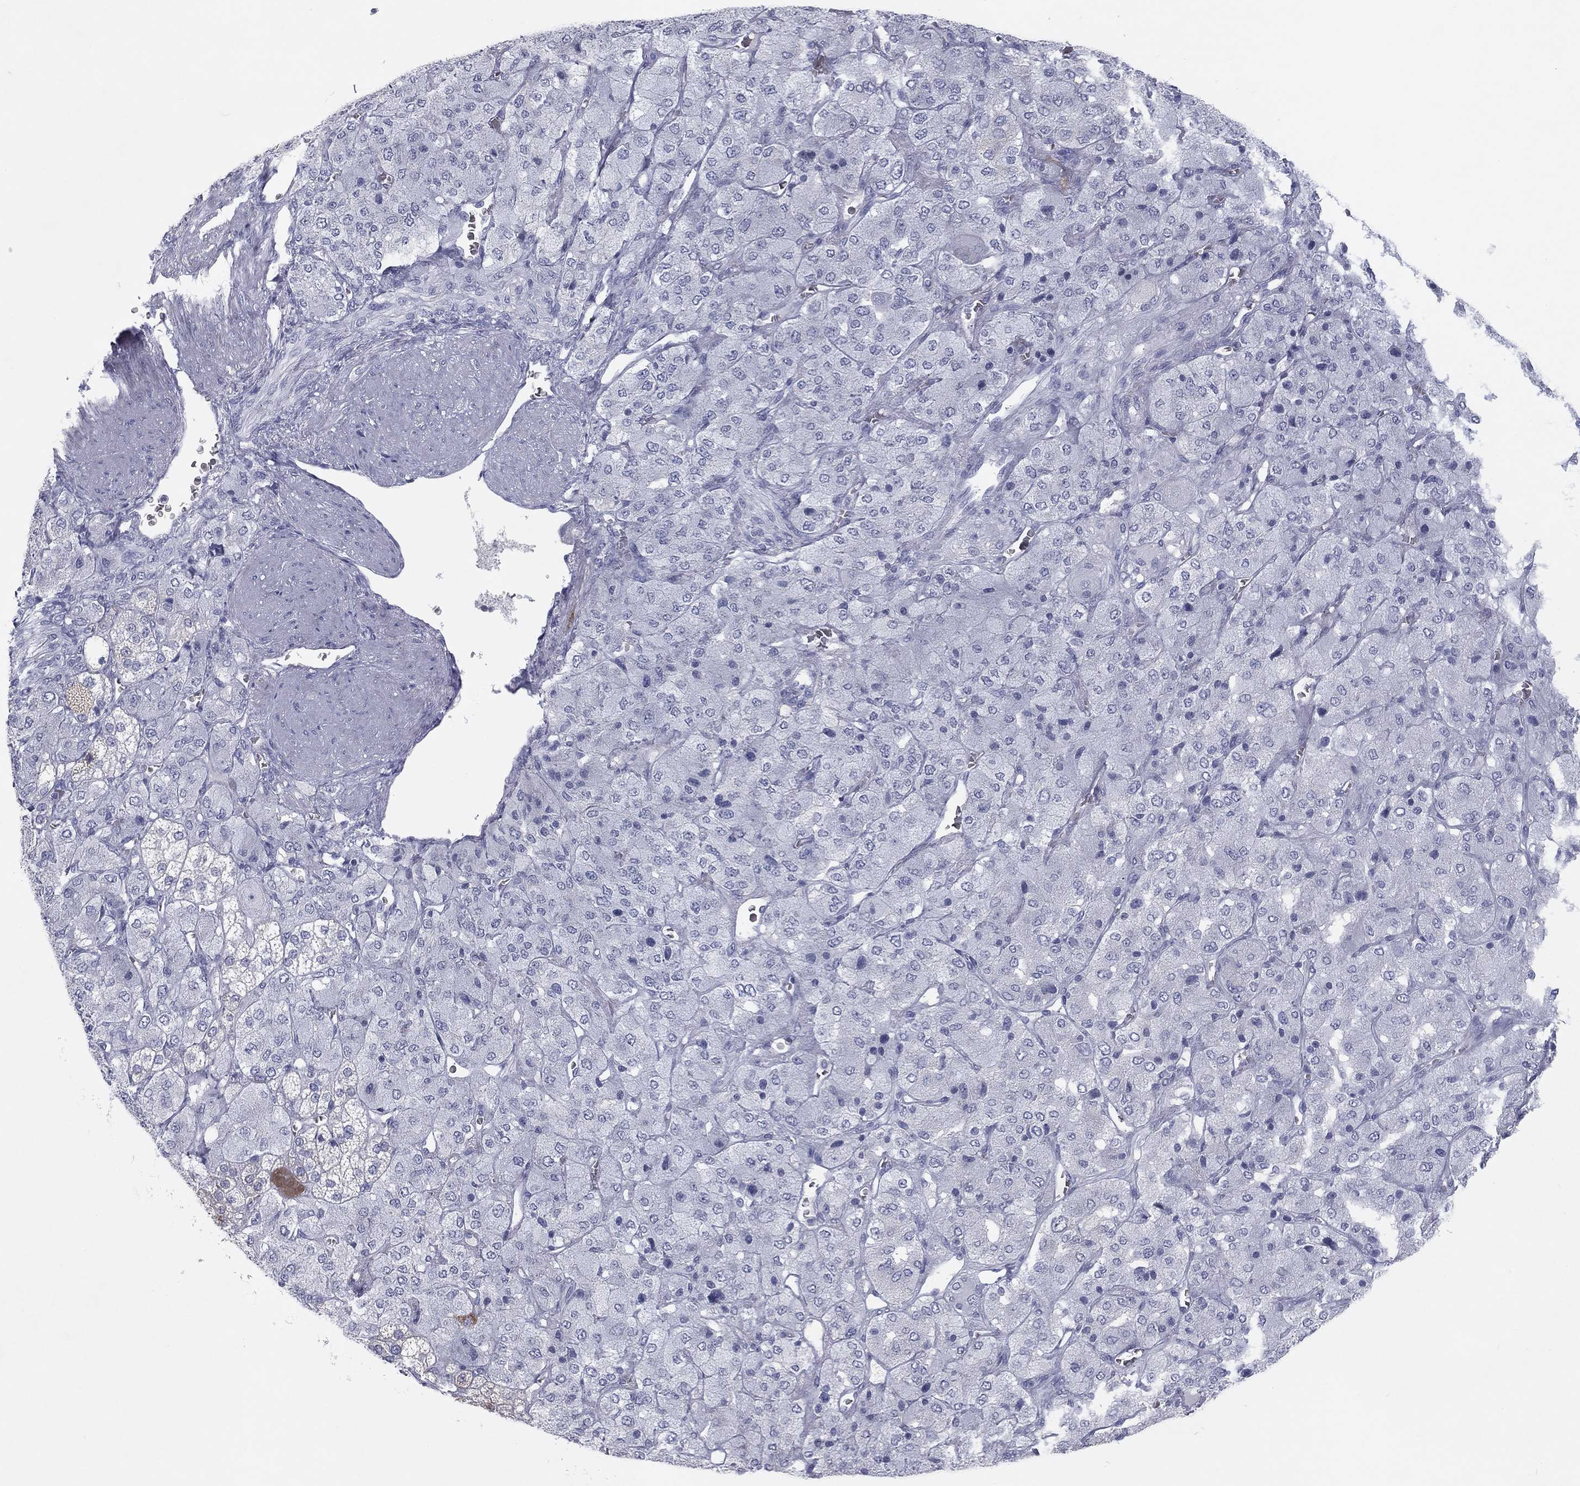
{"staining": {"intensity": "moderate", "quantity": "<25%", "location": "cytoplasmic/membranous"}, "tissue": "adrenal gland", "cell_type": "Glandular cells", "image_type": "normal", "snomed": [{"axis": "morphology", "description": "Normal tissue, NOS"}, {"axis": "topography", "description": "Adrenal gland"}], "caption": "Approximately <25% of glandular cells in benign human adrenal gland exhibit moderate cytoplasmic/membranous protein expression as visualized by brown immunohistochemical staining.", "gene": "CPT1B", "patient": {"sex": "female", "age": 60}}